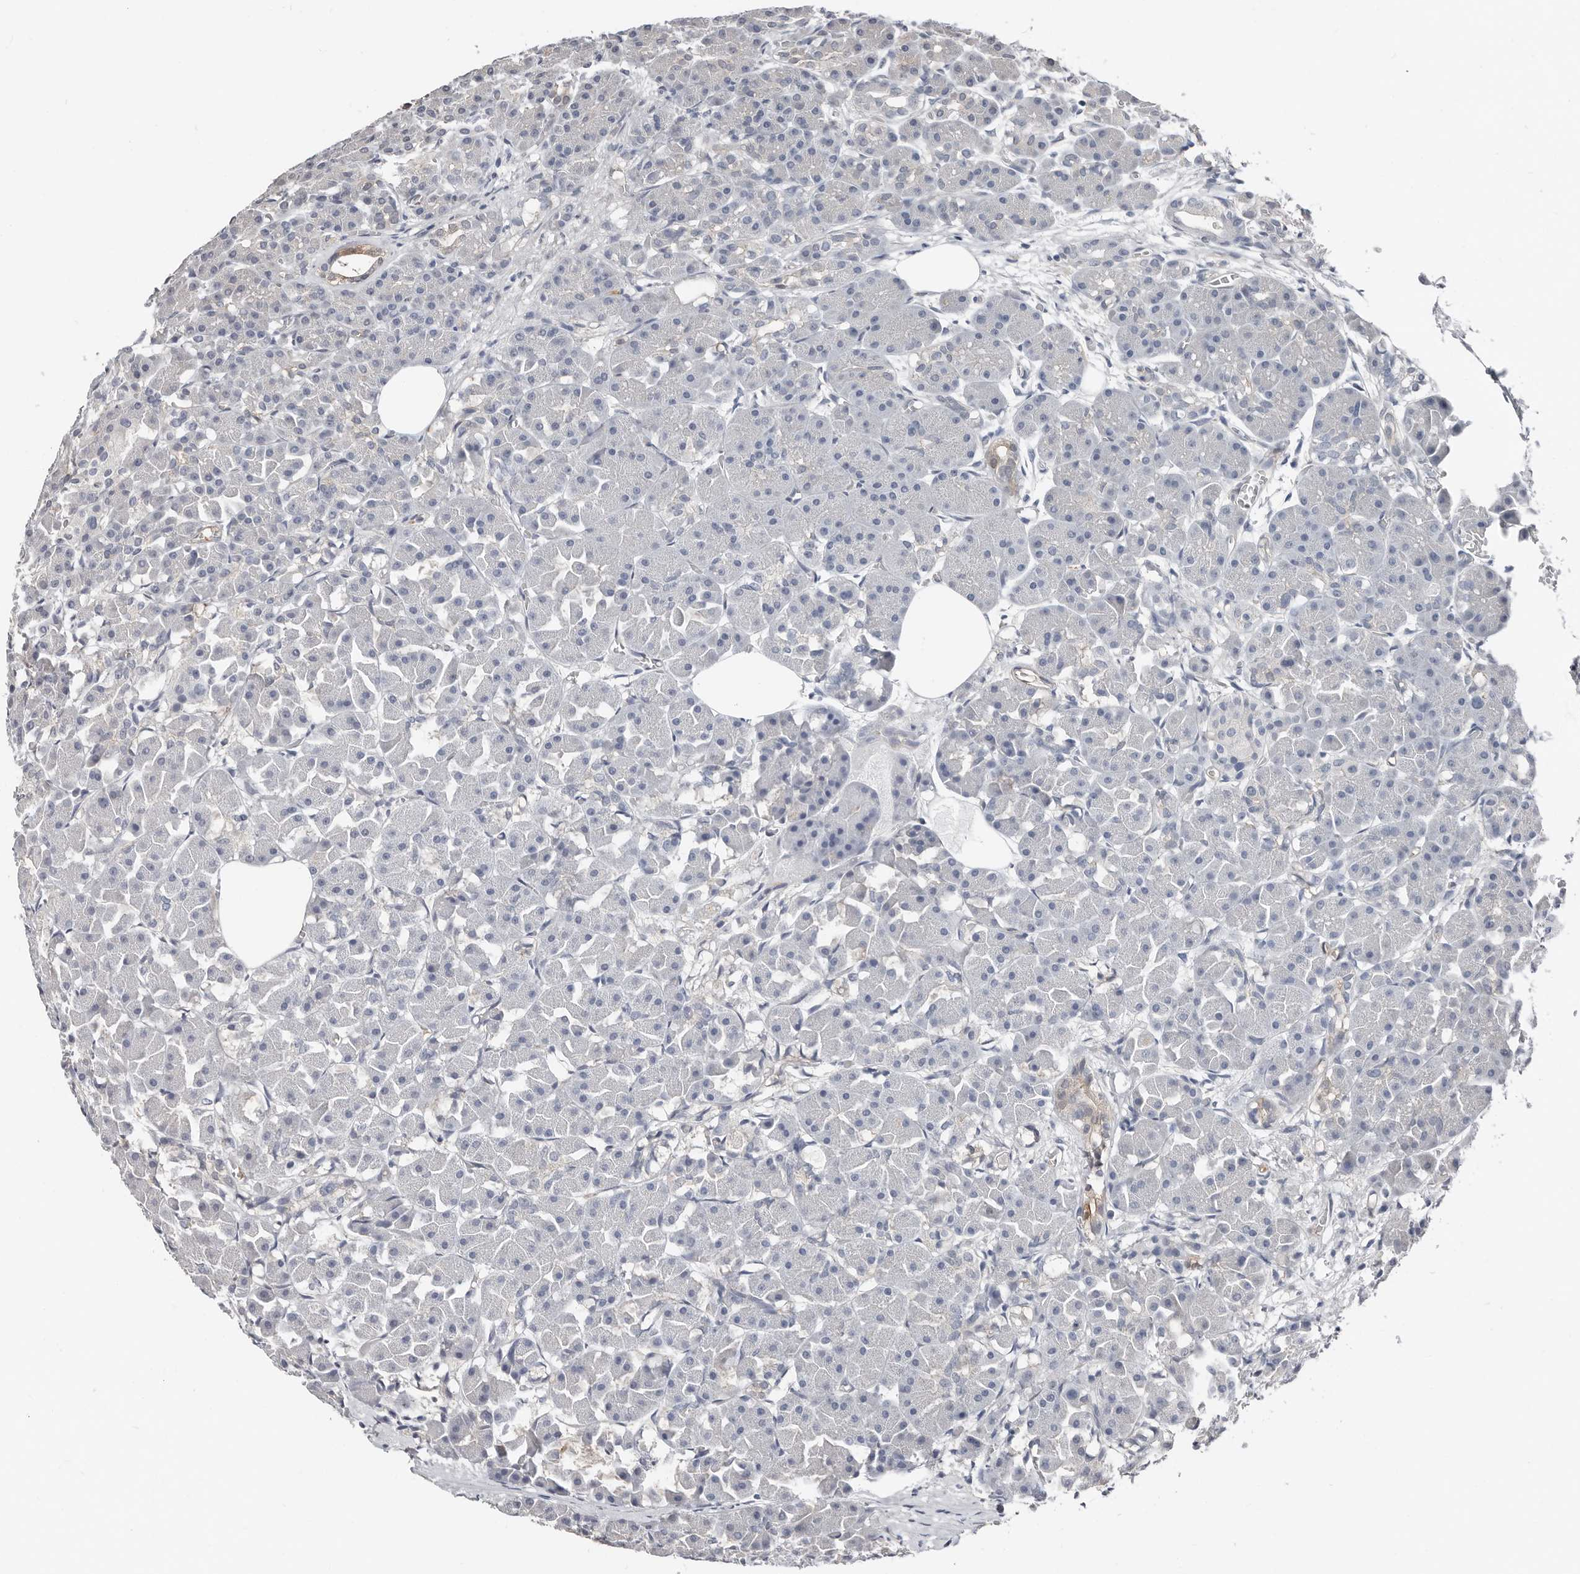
{"staining": {"intensity": "moderate", "quantity": "<25%", "location": "cytoplasmic/membranous"}, "tissue": "pancreas", "cell_type": "Exocrine glandular cells", "image_type": "normal", "snomed": [{"axis": "morphology", "description": "Normal tissue, NOS"}, {"axis": "topography", "description": "Pancreas"}], "caption": "Pancreas stained with DAB (3,3'-diaminobenzidine) immunohistochemistry (IHC) exhibits low levels of moderate cytoplasmic/membranous expression in about <25% of exocrine glandular cells.", "gene": "ASRGL1", "patient": {"sex": "male", "age": 63}}